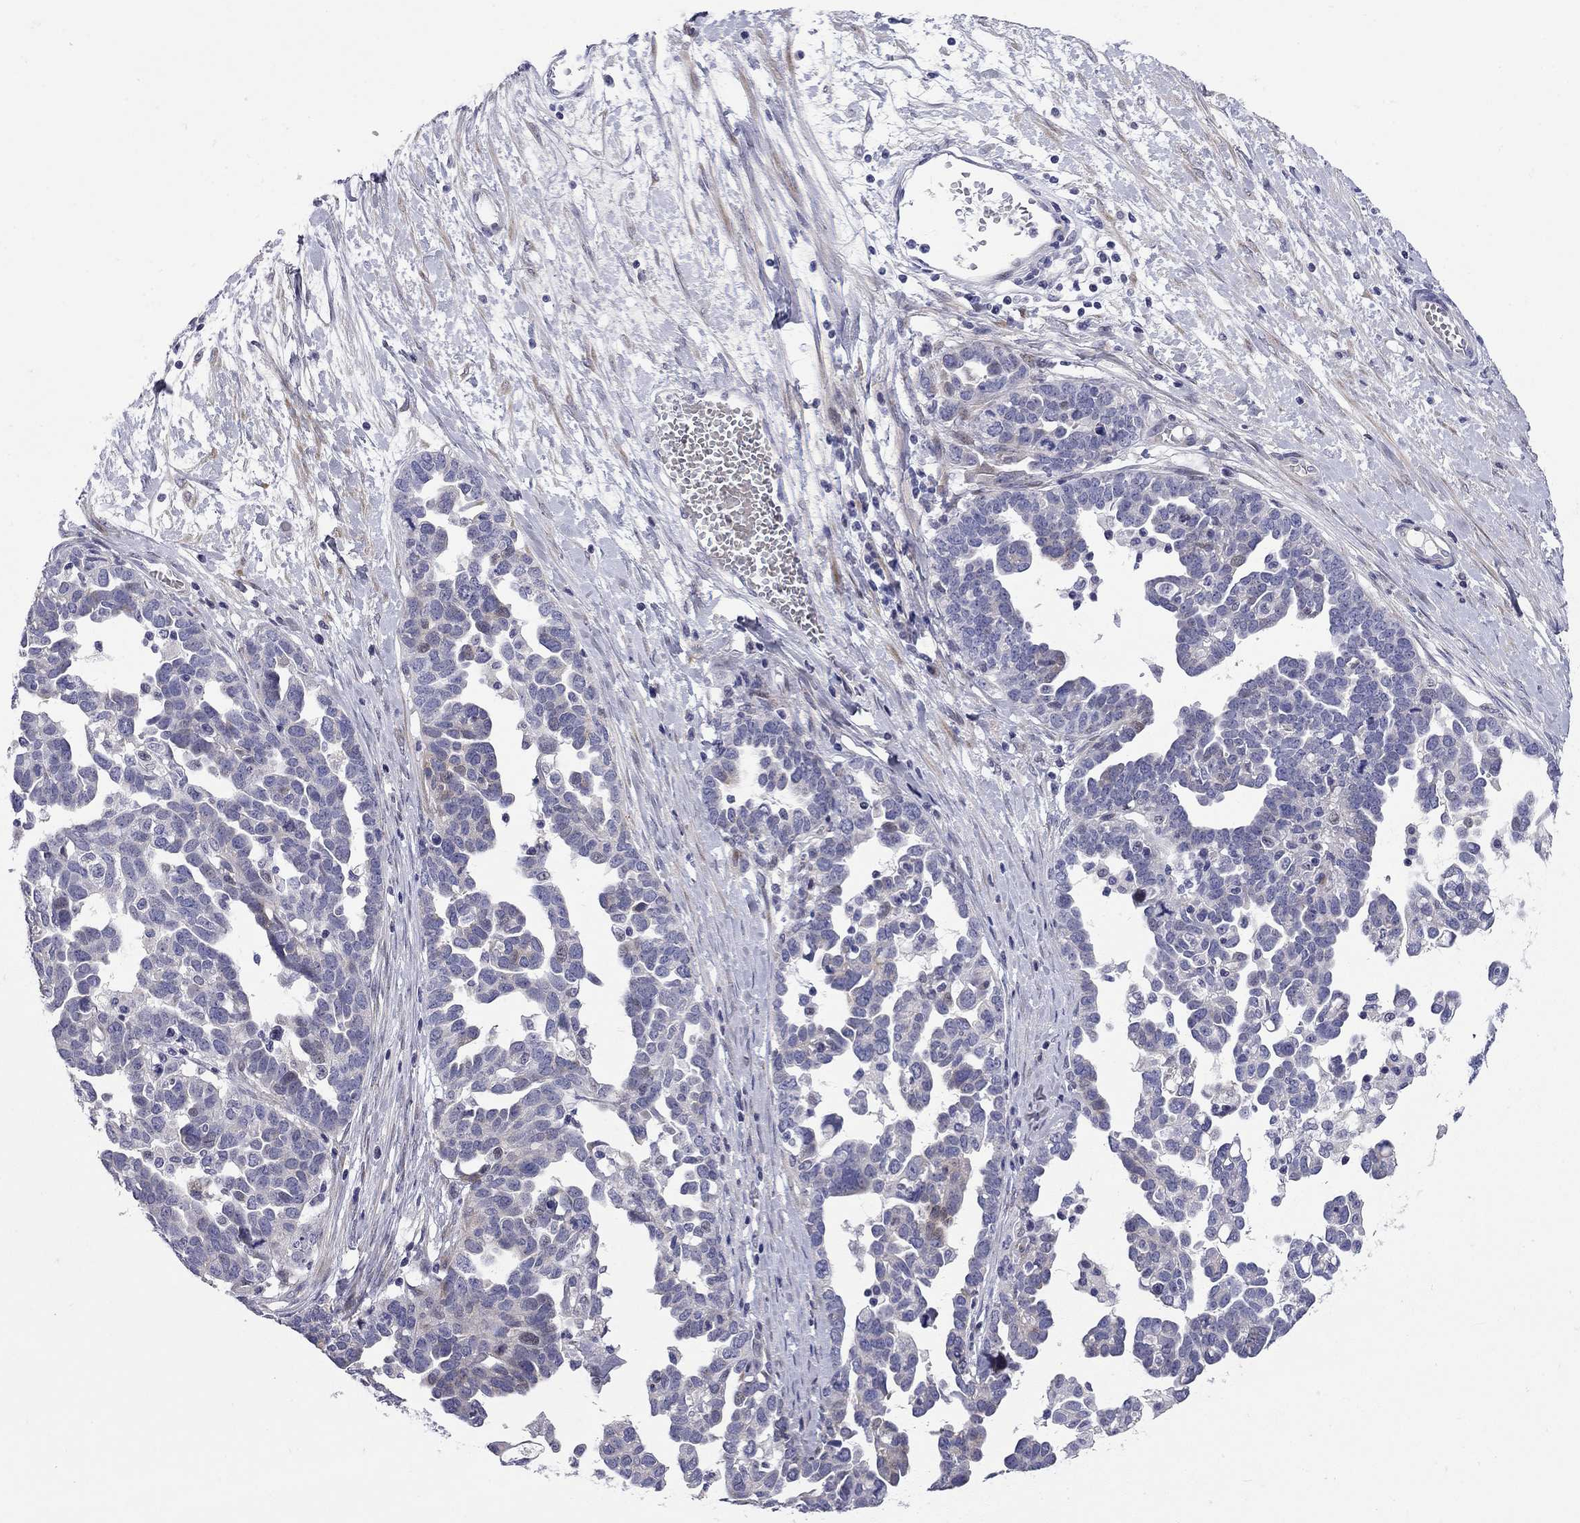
{"staining": {"intensity": "negative", "quantity": "none", "location": "none"}, "tissue": "ovarian cancer", "cell_type": "Tumor cells", "image_type": "cancer", "snomed": [{"axis": "morphology", "description": "Cystadenocarcinoma, serous, NOS"}, {"axis": "topography", "description": "Ovary"}], "caption": "The IHC micrograph has no significant expression in tumor cells of ovarian cancer (serous cystadenocarcinoma) tissue. (DAB (3,3'-diaminobenzidine) immunohistochemistry (IHC) visualized using brightfield microscopy, high magnification).", "gene": "C8orf88", "patient": {"sex": "female", "age": 54}}